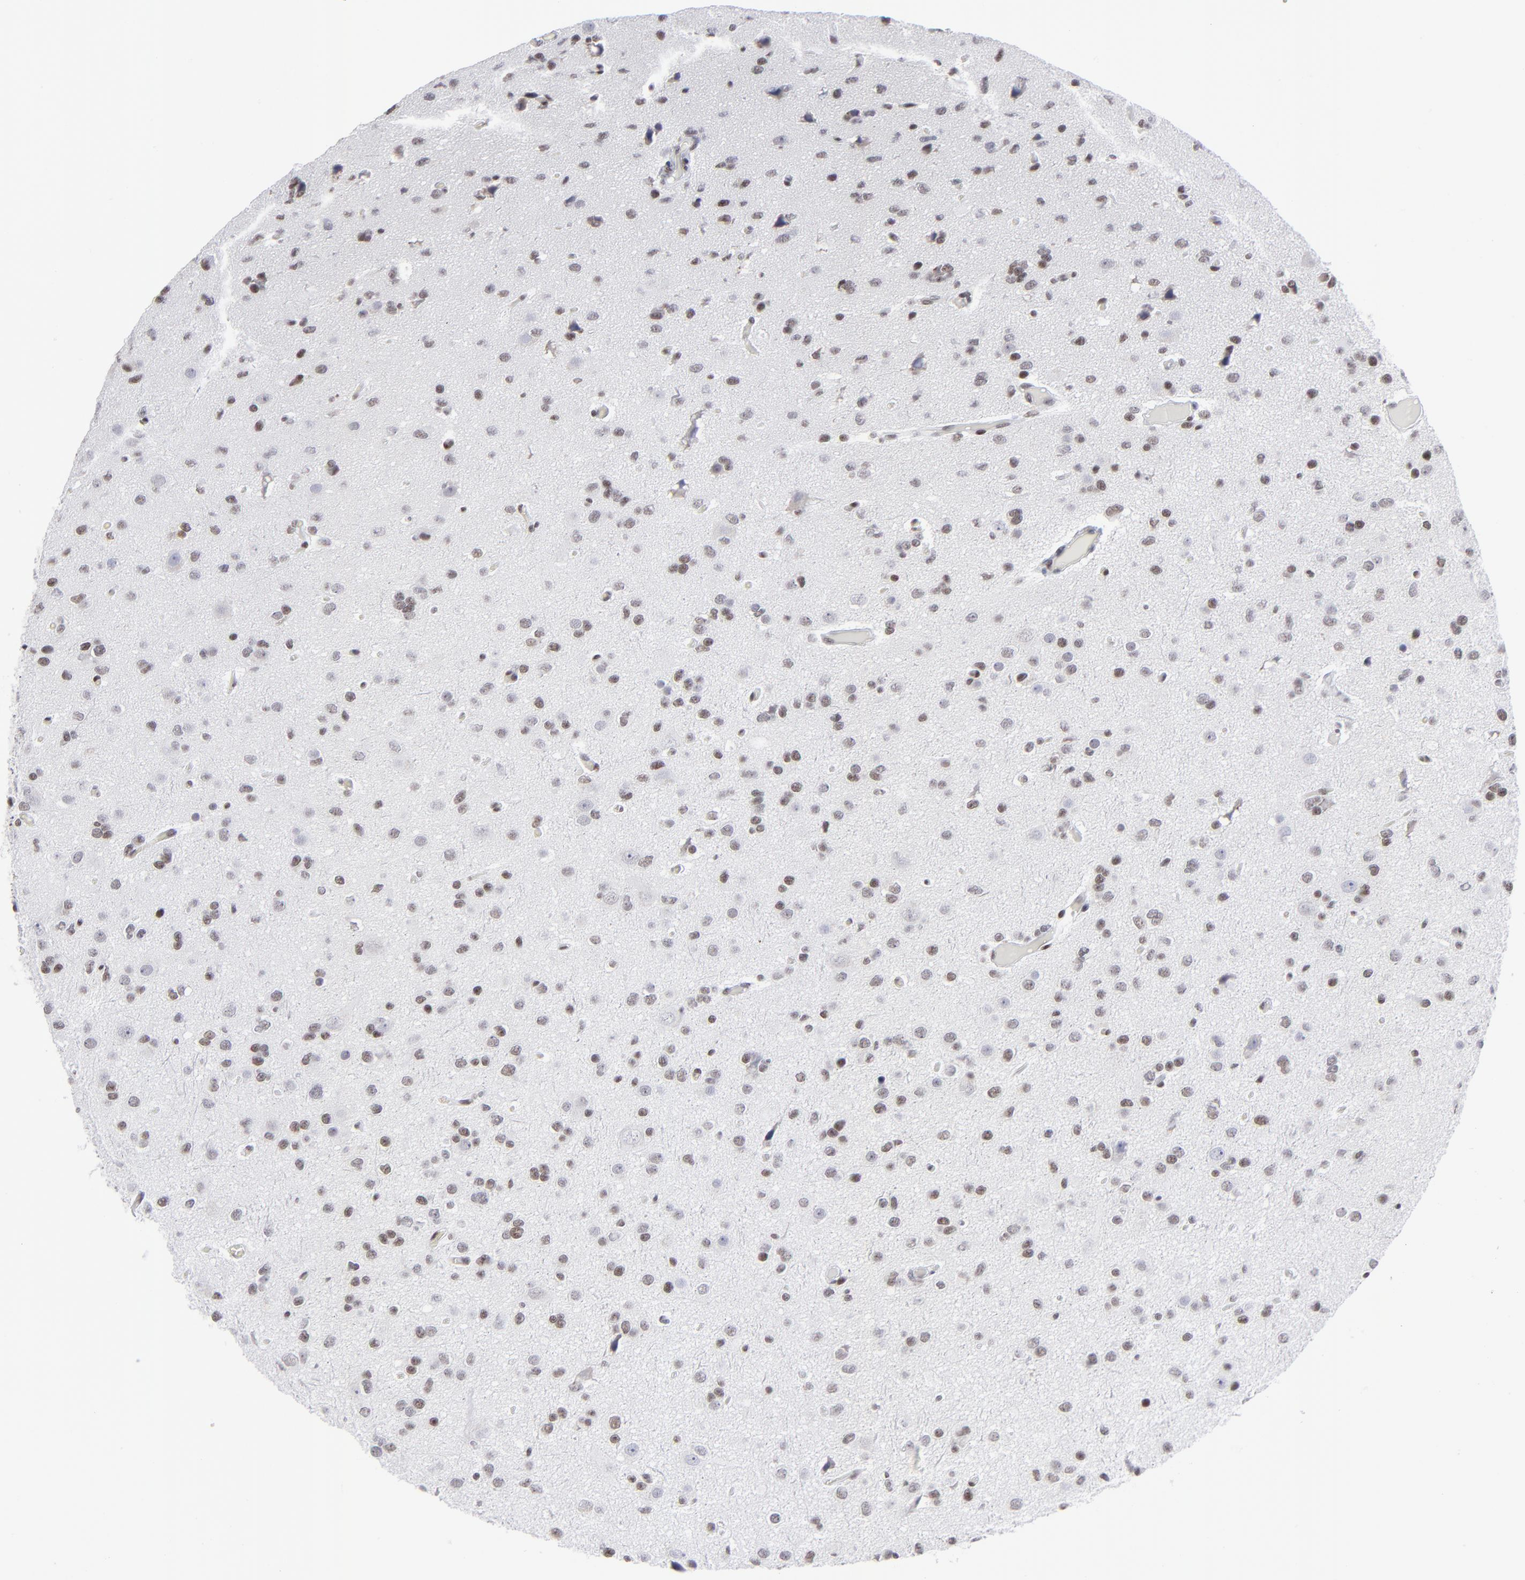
{"staining": {"intensity": "weak", "quantity": "25%-75%", "location": "nuclear"}, "tissue": "glioma", "cell_type": "Tumor cells", "image_type": "cancer", "snomed": [{"axis": "morphology", "description": "Glioma, malignant, Low grade"}, {"axis": "topography", "description": "Brain"}], "caption": "Malignant glioma (low-grade) tissue reveals weak nuclear expression in approximately 25%-75% of tumor cells Nuclei are stained in blue.", "gene": "SP2", "patient": {"sex": "male", "age": 42}}